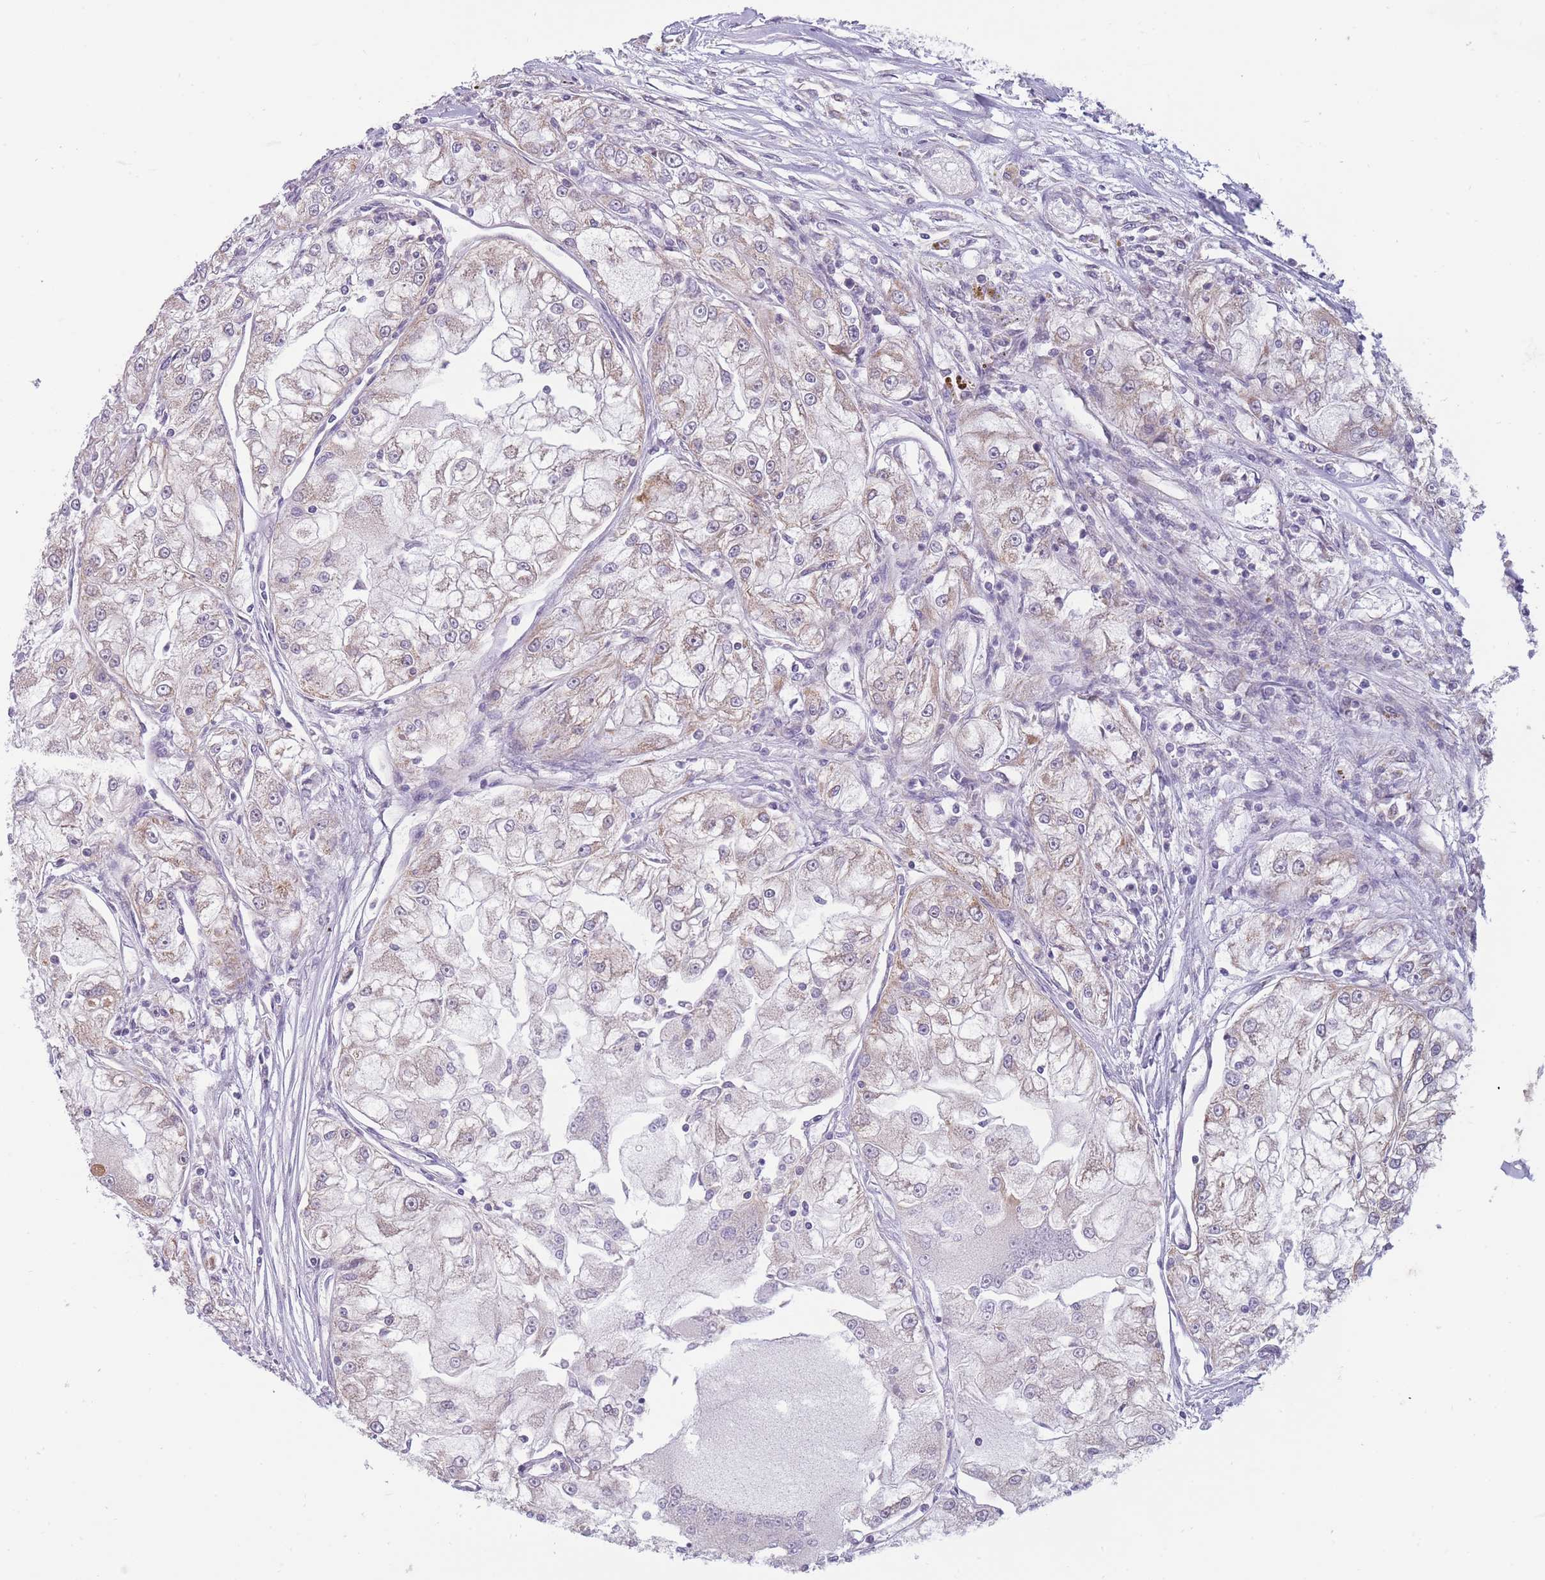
{"staining": {"intensity": "weak", "quantity": ">75%", "location": "cytoplasmic/membranous"}, "tissue": "renal cancer", "cell_type": "Tumor cells", "image_type": "cancer", "snomed": [{"axis": "morphology", "description": "Adenocarcinoma, NOS"}, {"axis": "topography", "description": "Kidney"}], "caption": "DAB (3,3'-diaminobenzidine) immunohistochemical staining of renal adenocarcinoma demonstrates weak cytoplasmic/membranous protein positivity in approximately >75% of tumor cells.", "gene": "MRPS18C", "patient": {"sex": "female", "age": 72}}